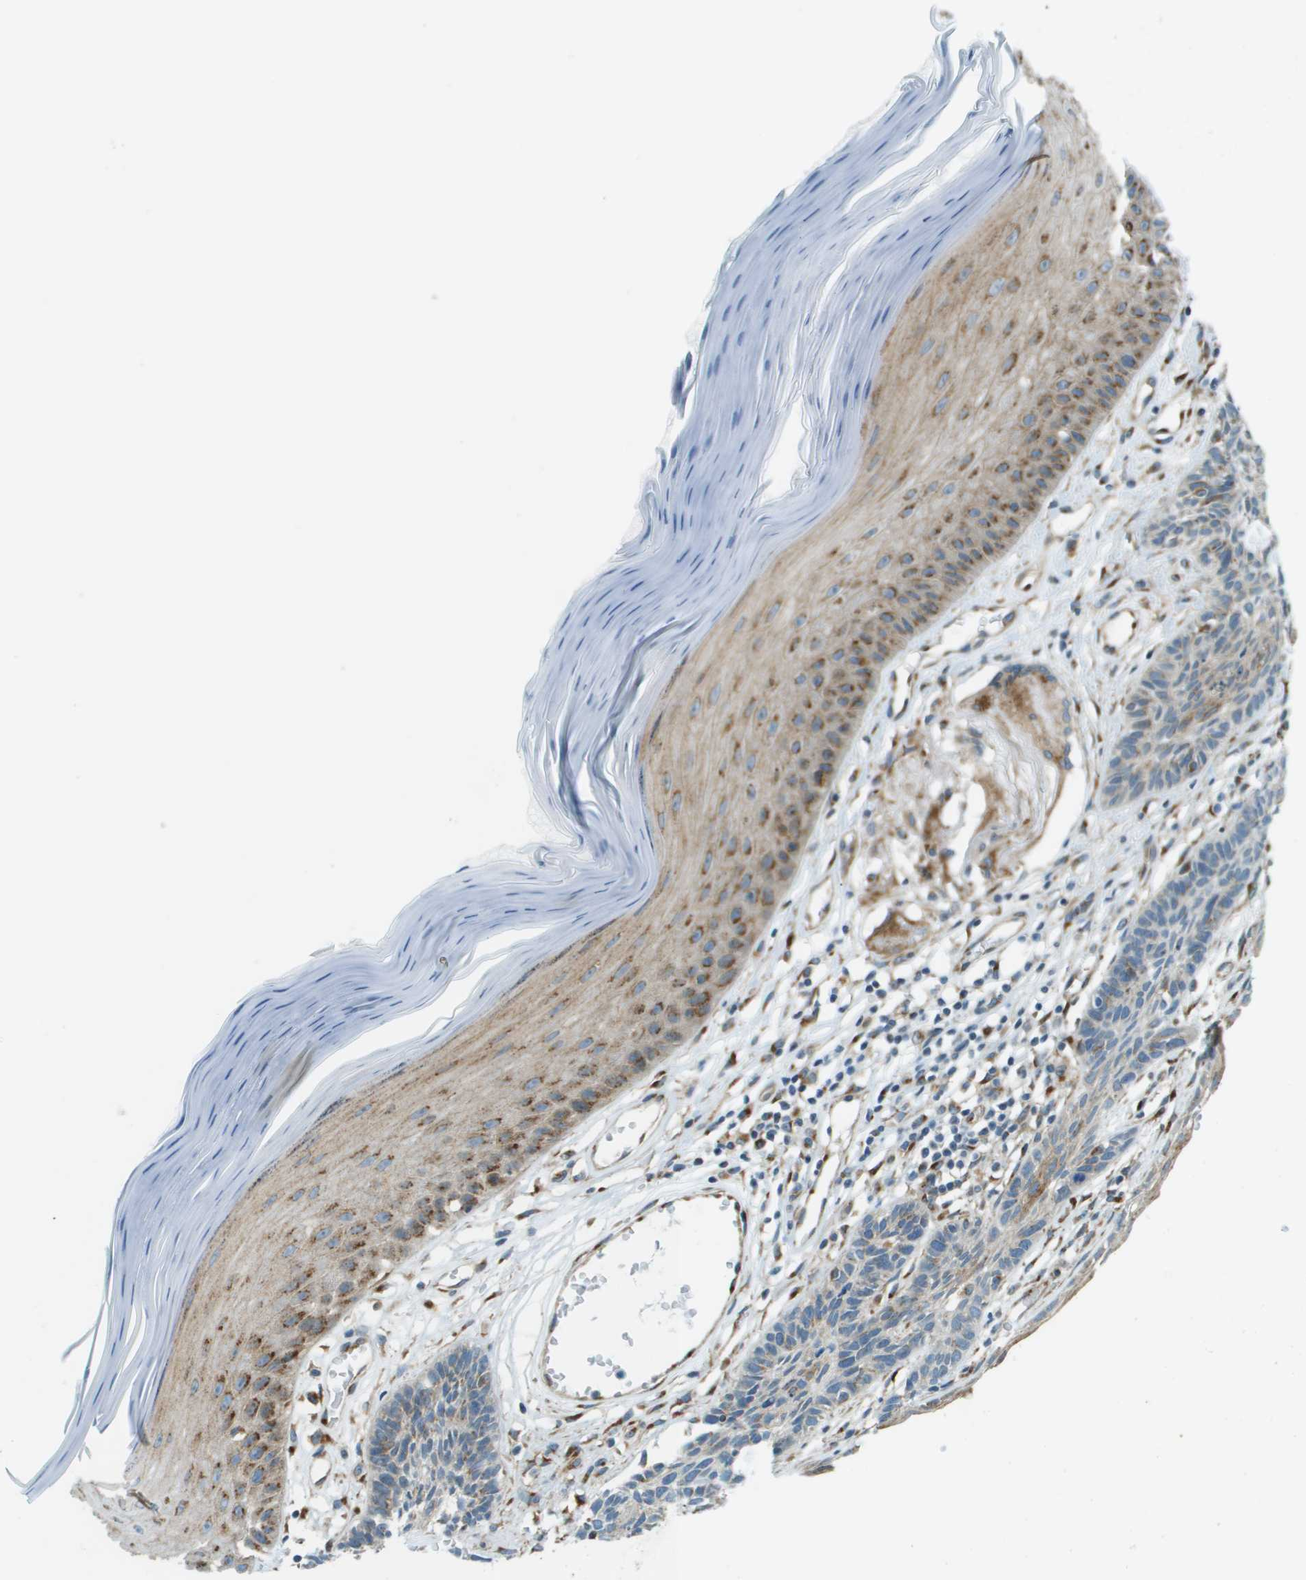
{"staining": {"intensity": "negative", "quantity": "none", "location": "none"}, "tissue": "skin cancer", "cell_type": "Tumor cells", "image_type": "cancer", "snomed": [{"axis": "morphology", "description": "Basal cell carcinoma"}, {"axis": "topography", "description": "Skin"}], "caption": "Photomicrograph shows no significant protein positivity in tumor cells of skin cancer.", "gene": "ACBD3", "patient": {"sex": "male", "age": 67}}